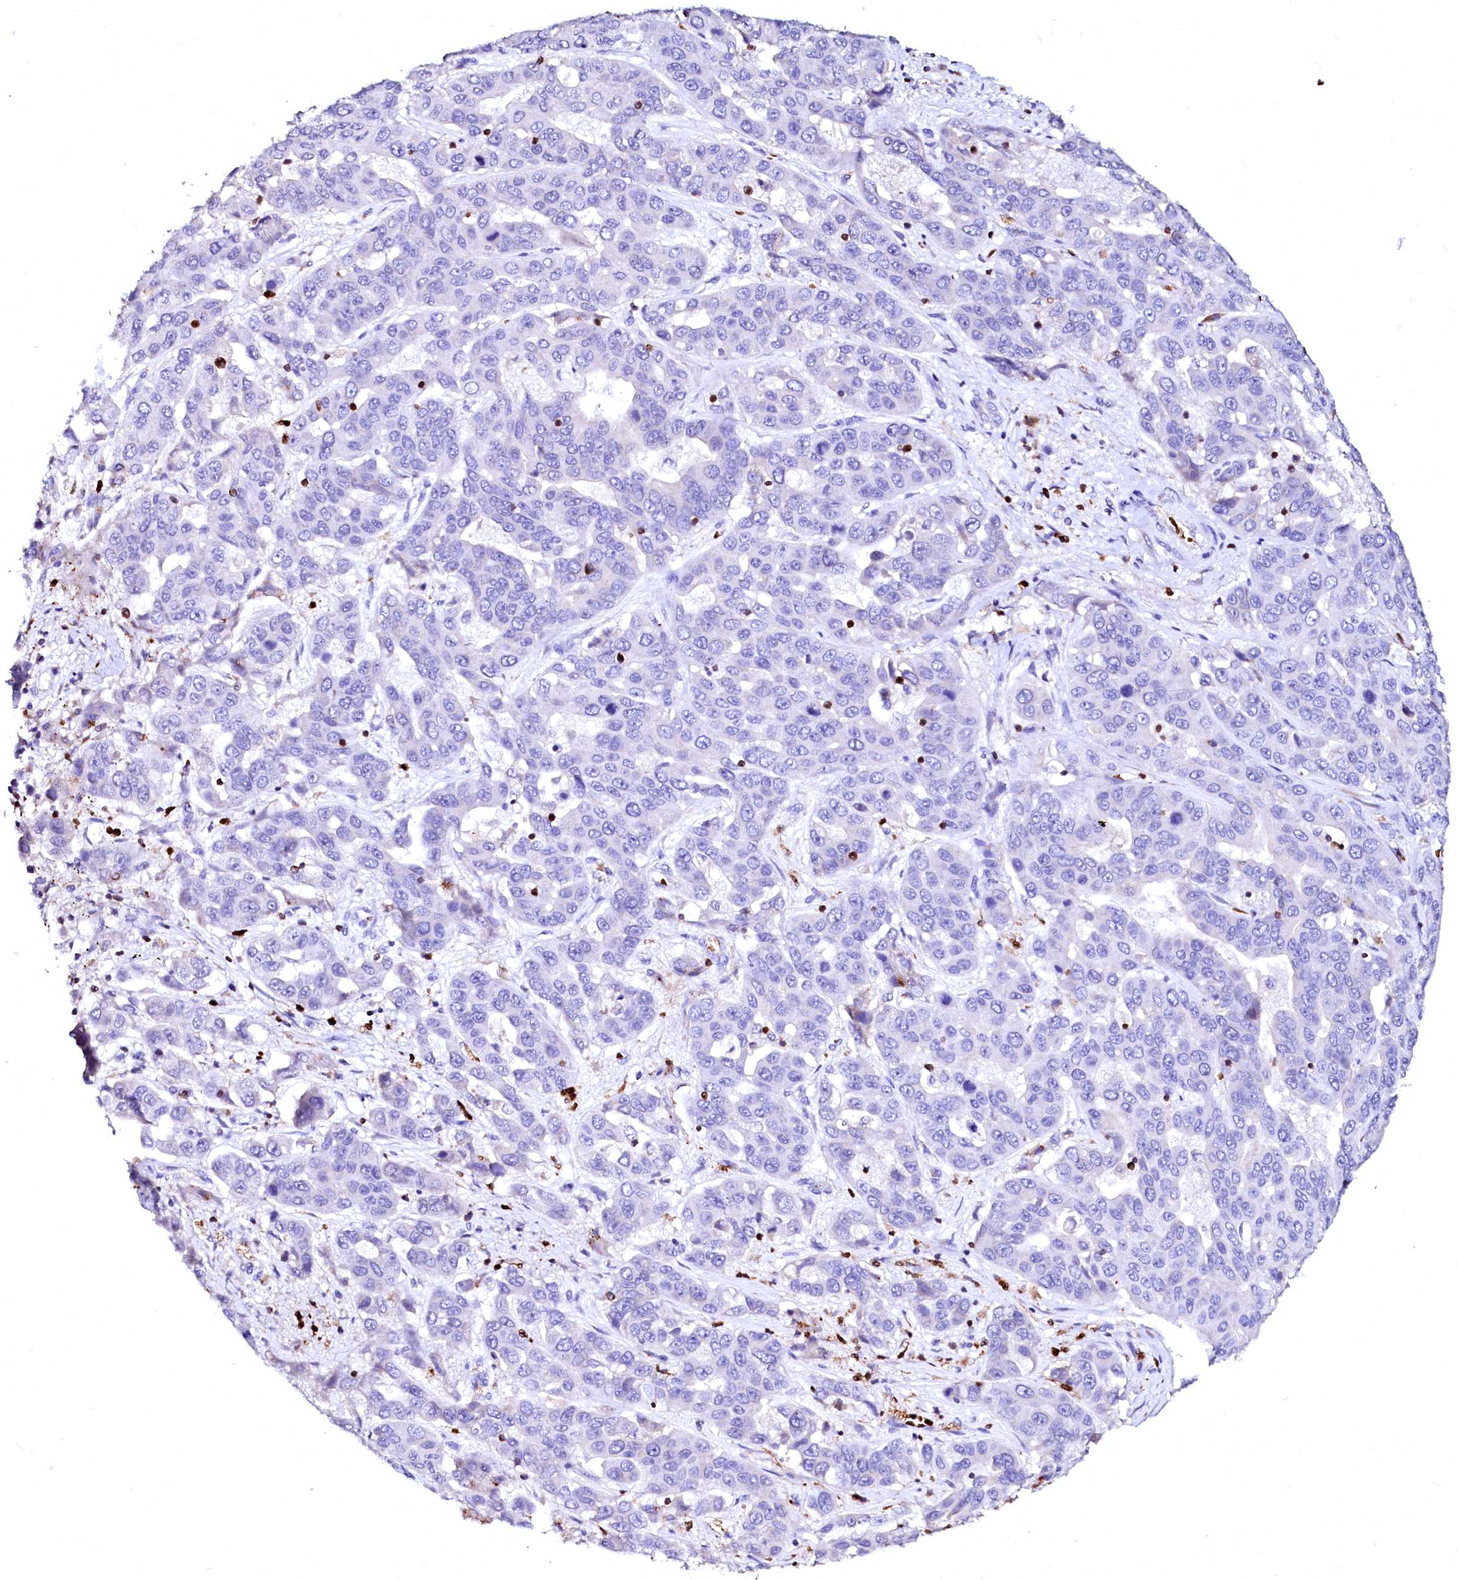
{"staining": {"intensity": "negative", "quantity": "none", "location": "none"}, "tissue": "liver cancer", "cell_type": "Tumor cells", "image_type": "cancer", "snomed": [{"axis": "morphology", "description": "Cholangiocarcinoma"}, {"axis": "topography", "description": "Liver"}], "caption": "High magnification brightfield microscopy of liver cancer (cholangiocarcinoma) stained with DAB (3,3'-diaminobenzidine) (brown) and counterstained with hematoxylin (blue): tumor cells show no significant staining. Brightfield microscopy of IHC stained with DAB (3,3'-diaminobenzidine) (brown) and hematoxylin (blue), captured at high magnification.", "gene": "RAB27A", "patient": {"sex": "female", "age": 52}}